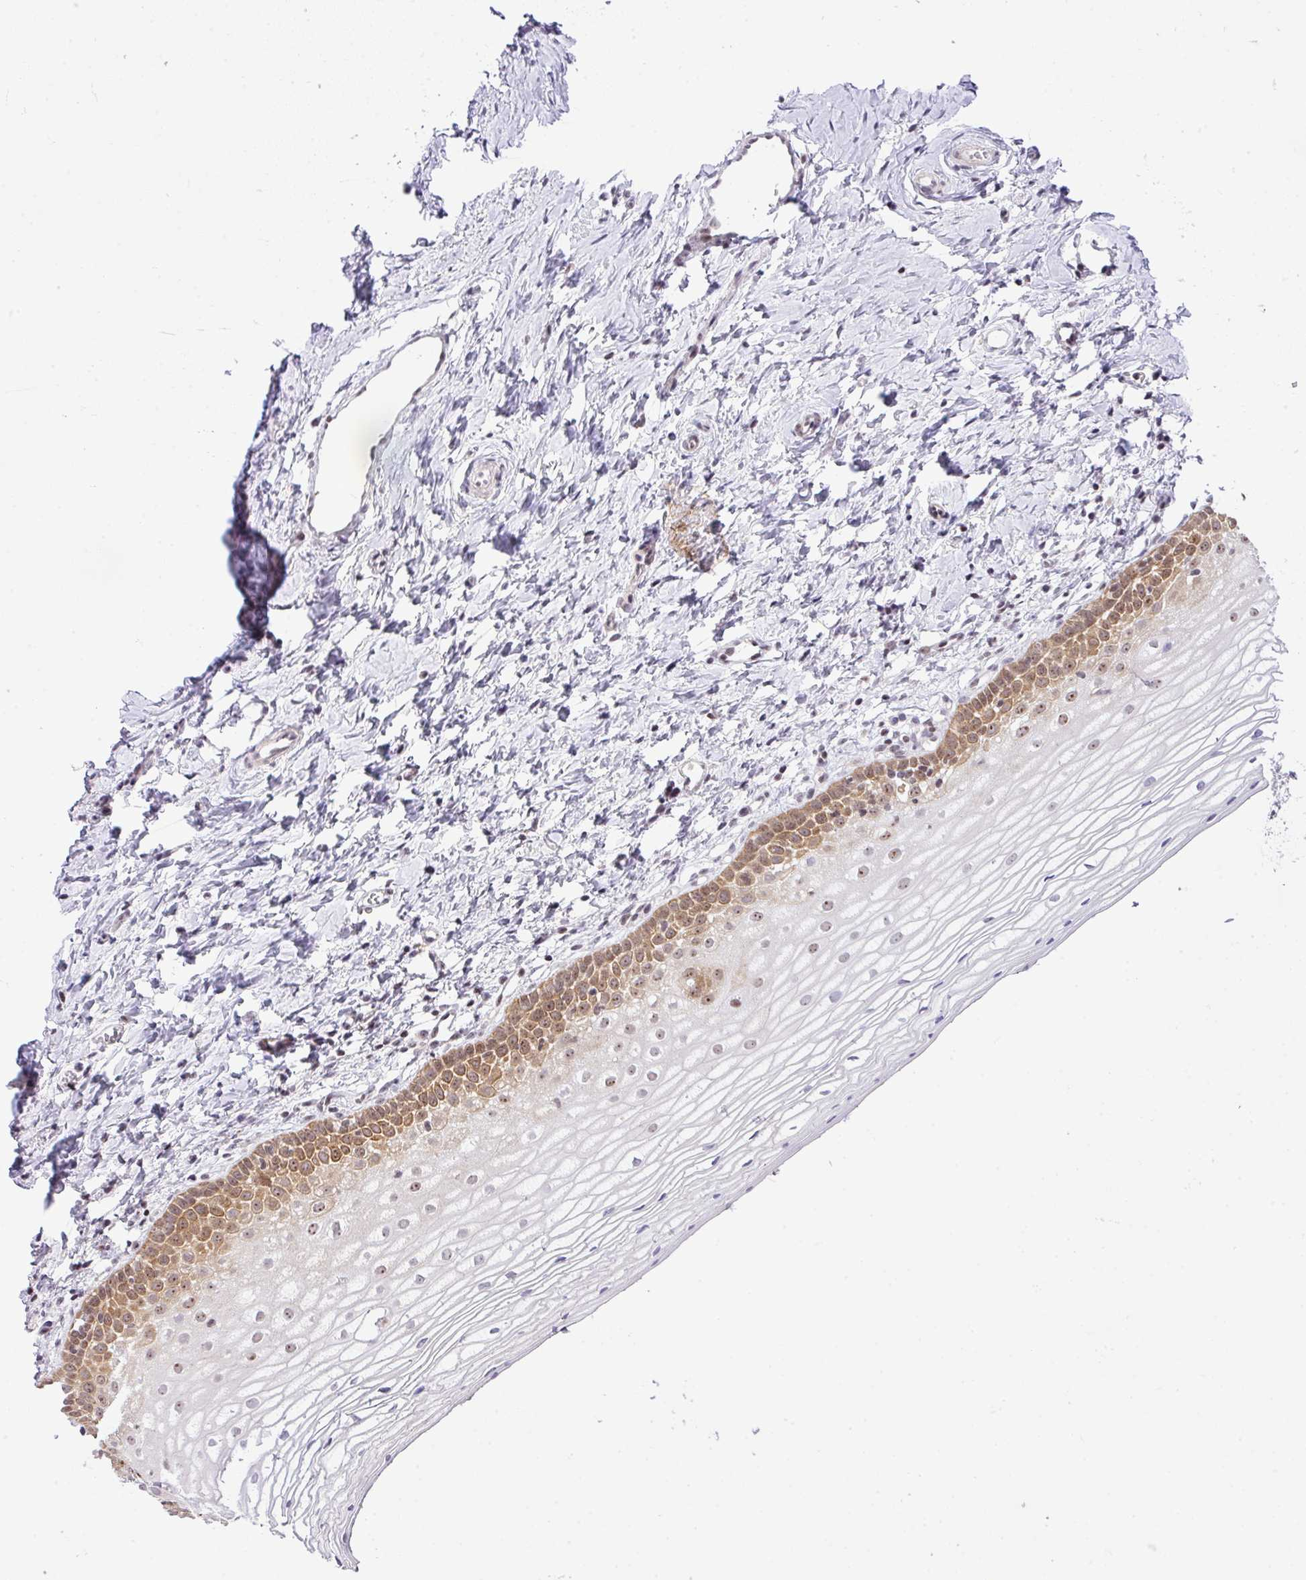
{"staining": {"intensity": "moderate", "quantity": "25%-75%", "location": "cytoplasmic/membranous,nuclear"}, "tissue": "vagina", "cell_type": "Squamous epithelial cells", "image_type": "normal", "snomed": [{"axis": "morphology", "description": "Normal tissue, NOS"}, {"axis": "topography", "description": "Vagina"}], "caption": "Immunohistochemical staining of normal human vagina shows 25%-75% levels of moderate cytoplasmic/membranous,nuclear protein expression in about 25%-75% of squamous epithelial cells.", "gene": "CCDC137", "patient": {"sex": "female", "age": 56}}